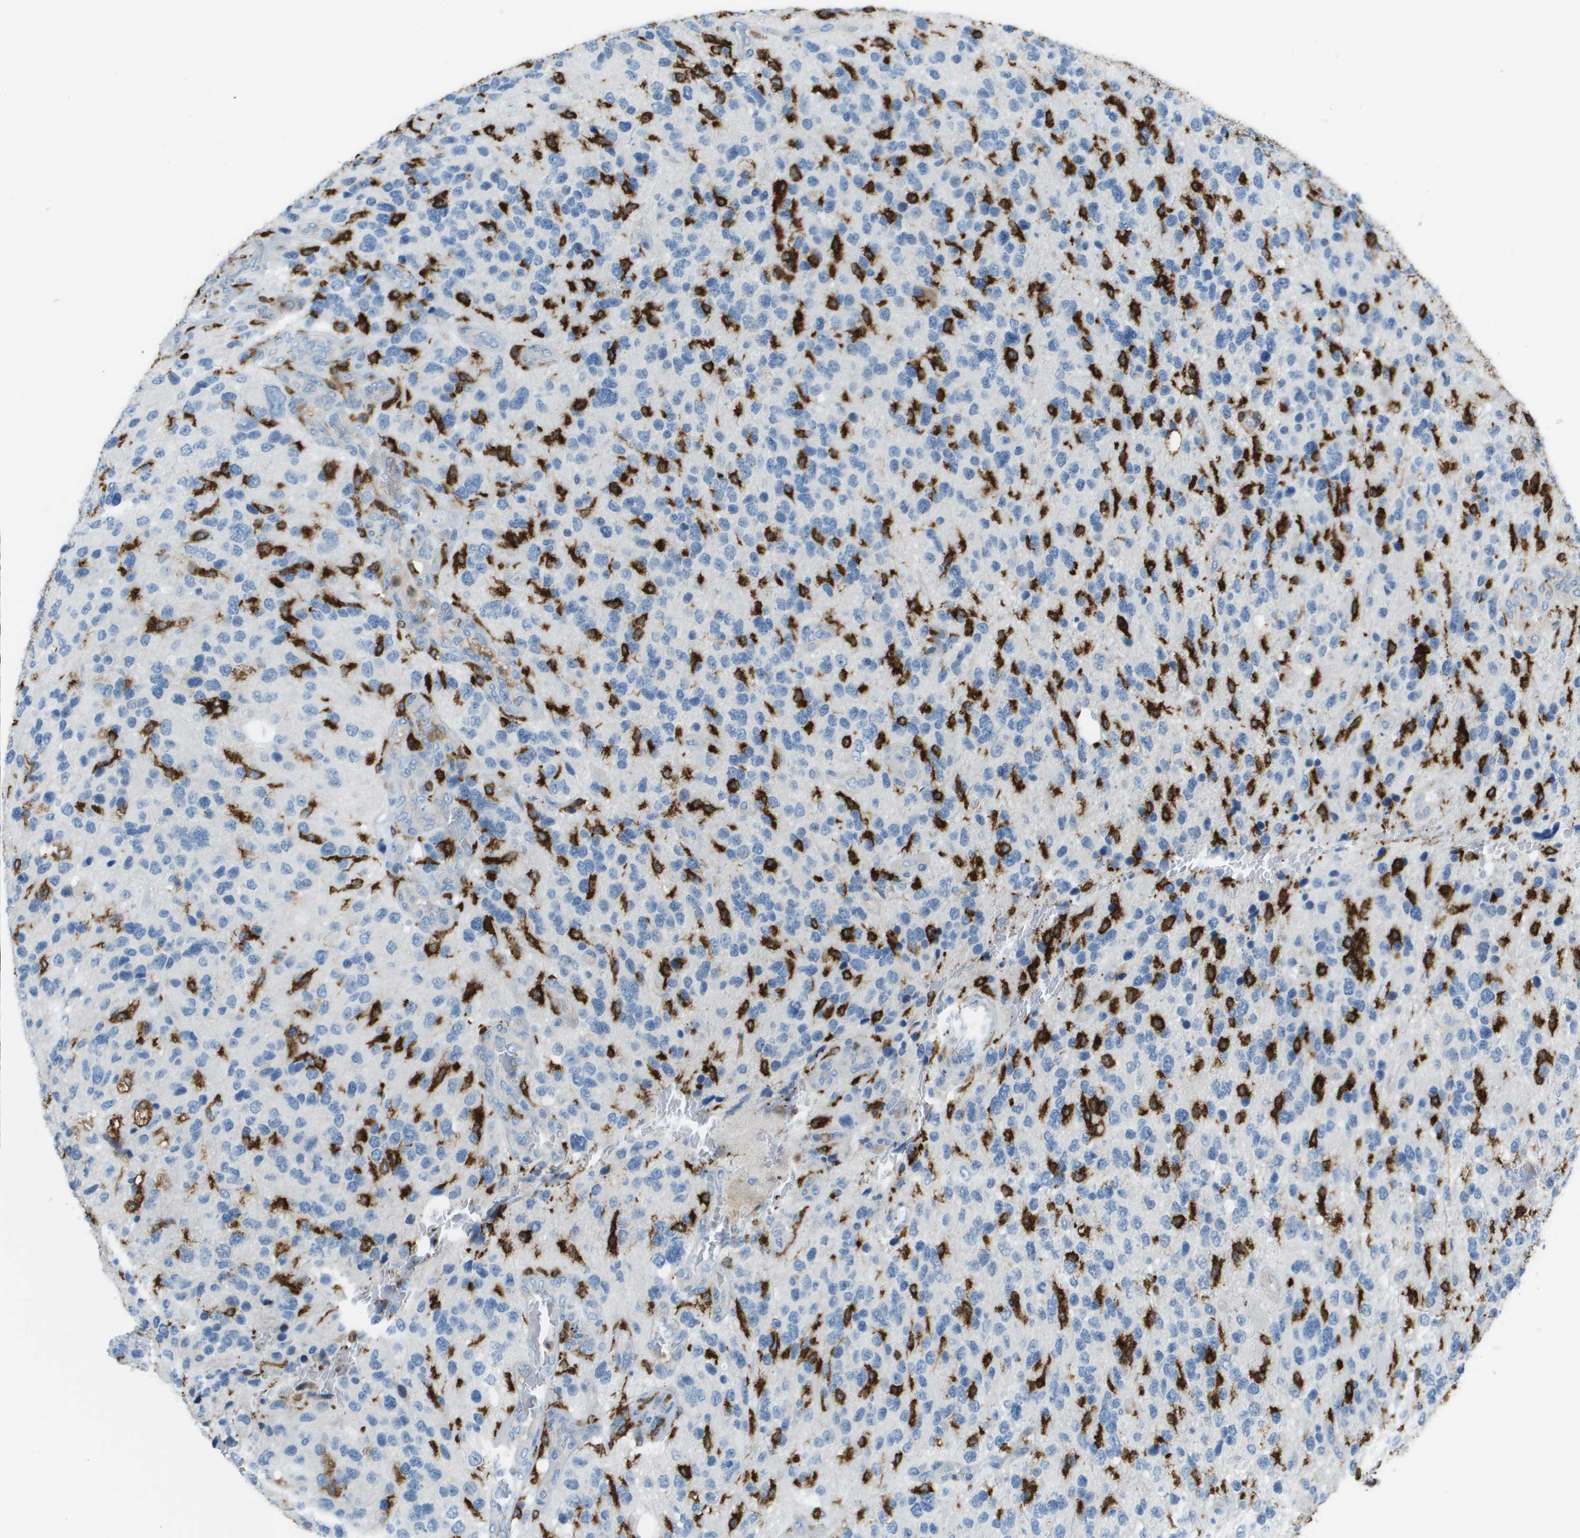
{"staining": {"intensity": "strong", "quantity": "25%-75%", "location": "cytoplasmic/membranous"}, "tissue": "glioma", "cell_type": "Tumor cells", "image_type": "cancer", "snomed": [{"axis": "morphology", "description": "Glioma, malignant, High grade"}, {"axis": "topography", "description": "Brain"}], "caption": "Protein expression by immunohistochemistry reveals strong cytoplasmic/membranous expression in about 25%-75% of tumor cells in malignant glioma (high-grade).", "gene": "APBB1IP", "patient": {"sex": "female", "age": 58}}